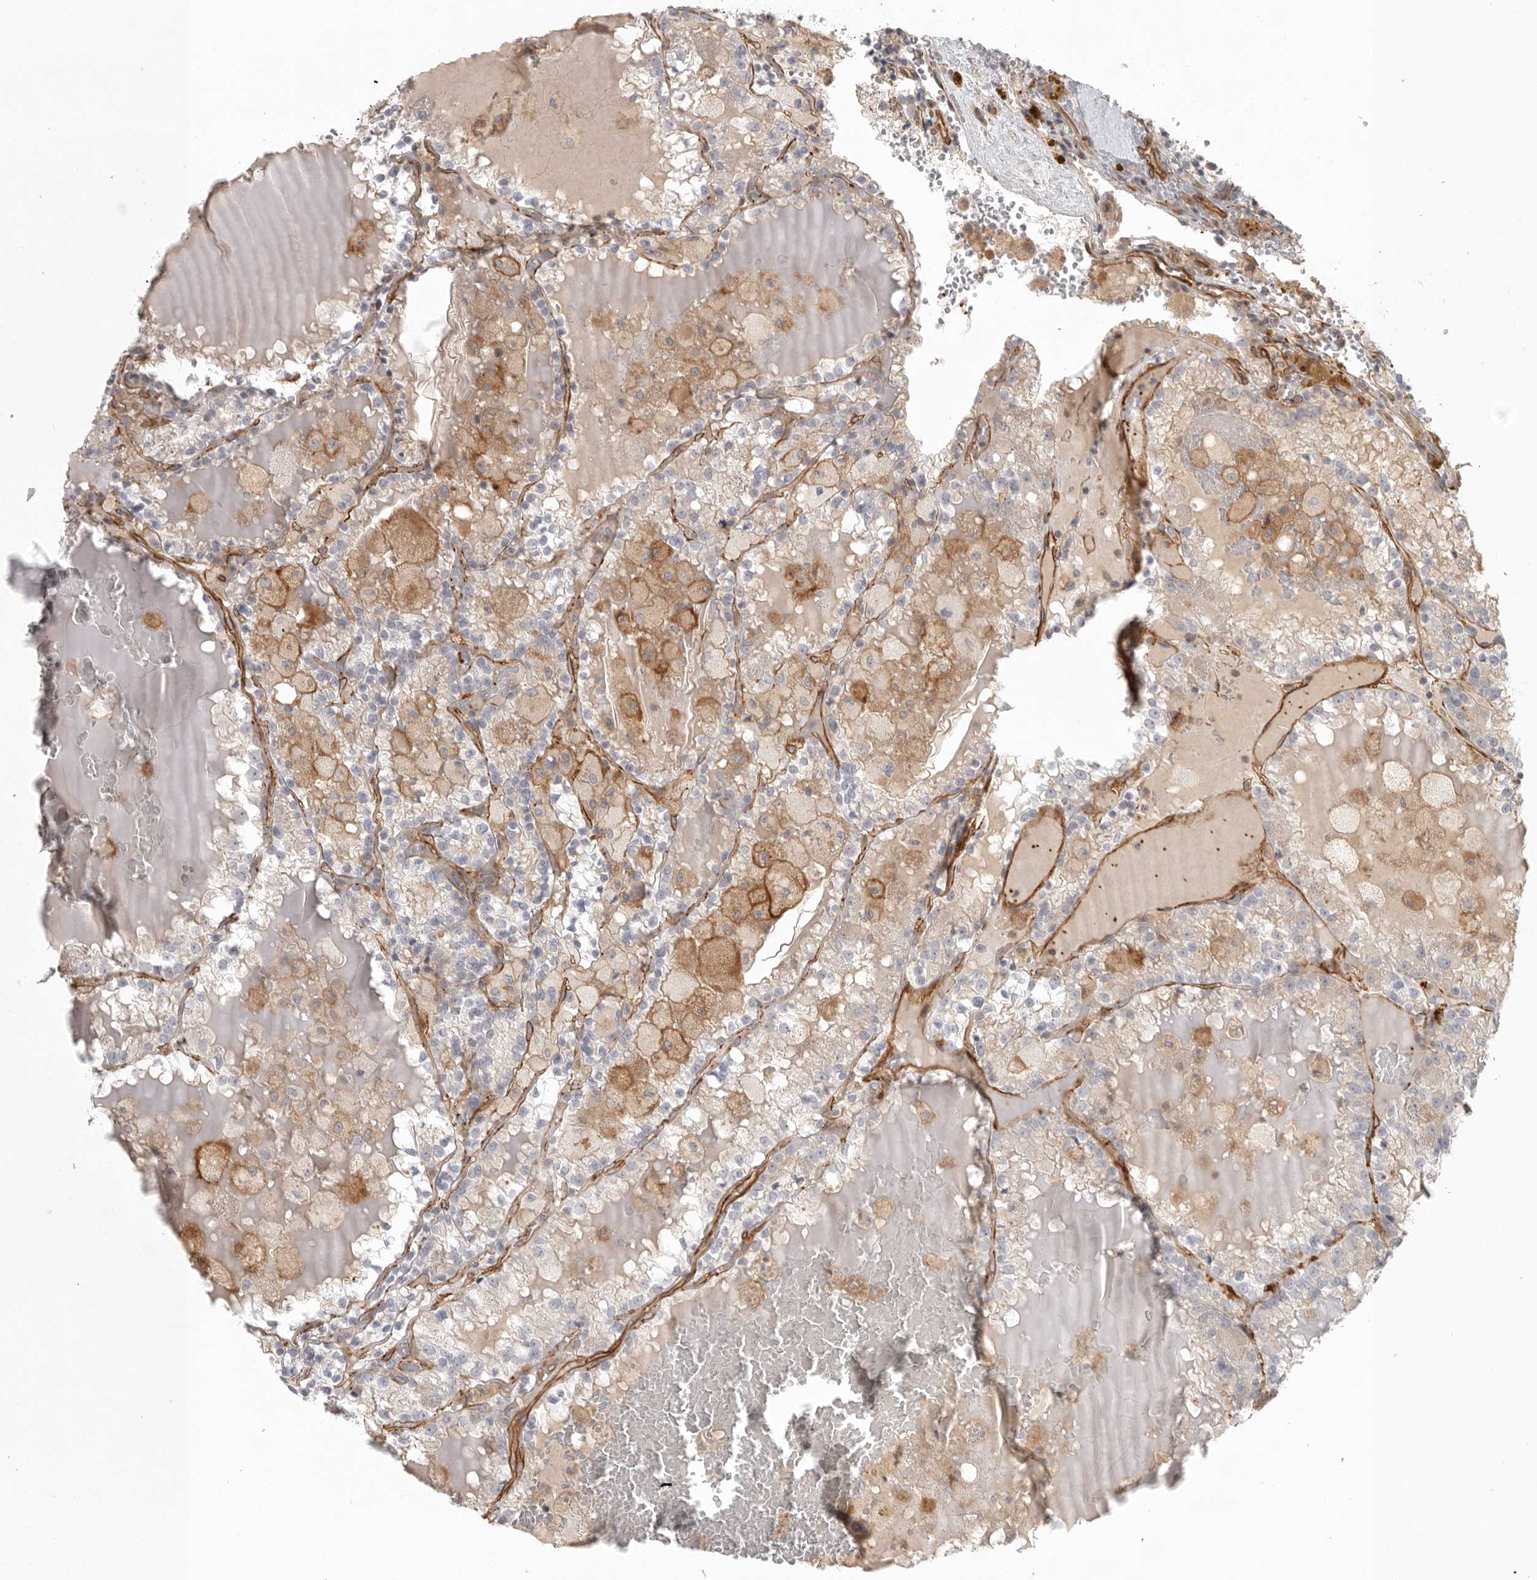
{"staining": {"intensity": "negative", "quantity": "none", "location": "none"}, "tissue": "renal cancer", "cell_type": "Tumor cells", "image_type": "cancer", "snomed": [{"axis": "morphology", "description": "Adenocarcinoma, NOS"}, {"axis": "topography", "description": "Kidney"}], "caption": "There is no significant positivity in tumor cells of renal cancer.", "gene": "LONRF1", "patient": {"sex": "female", "age": 56}}